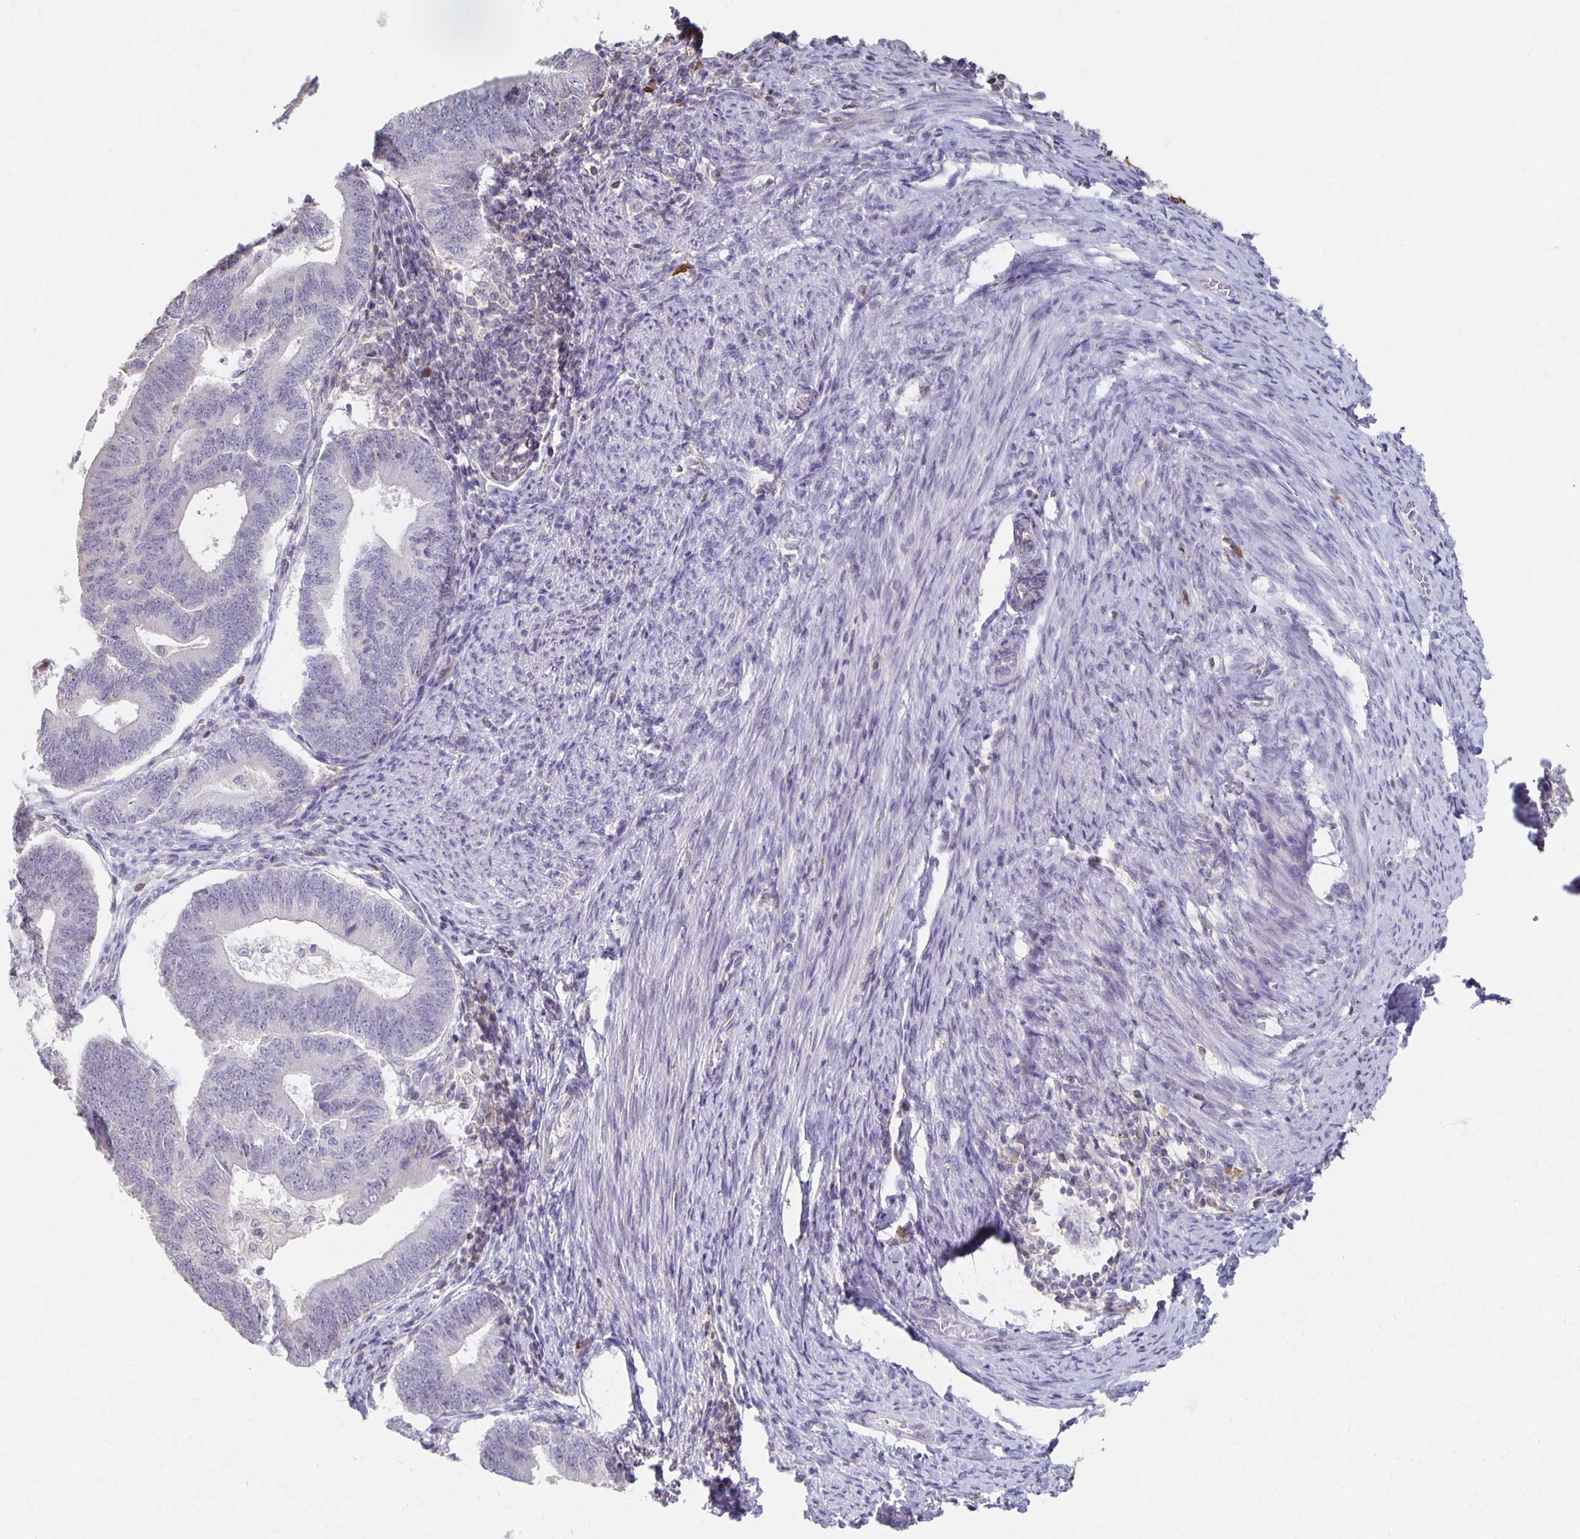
{"staining": {"intensity": "negative", "quantity": "none", "location": "none"}, "tissue": "endometrial cancer", "cell_type": "Tumor cells", "image_type": "cancer", "snomed": [{"axis": "morphology", "description": "Adenocarcinoma, NOS"}, {"axis": "topography", "description": "Endometrium"}], "caption": "An image of endometrial cancer stained for a protein displays no brown staining in tumor cells. (IHC, brightfield microscopy, high magnification).", "gene": "ZNF692", "patient": {"sex": "female", "age": 70}}